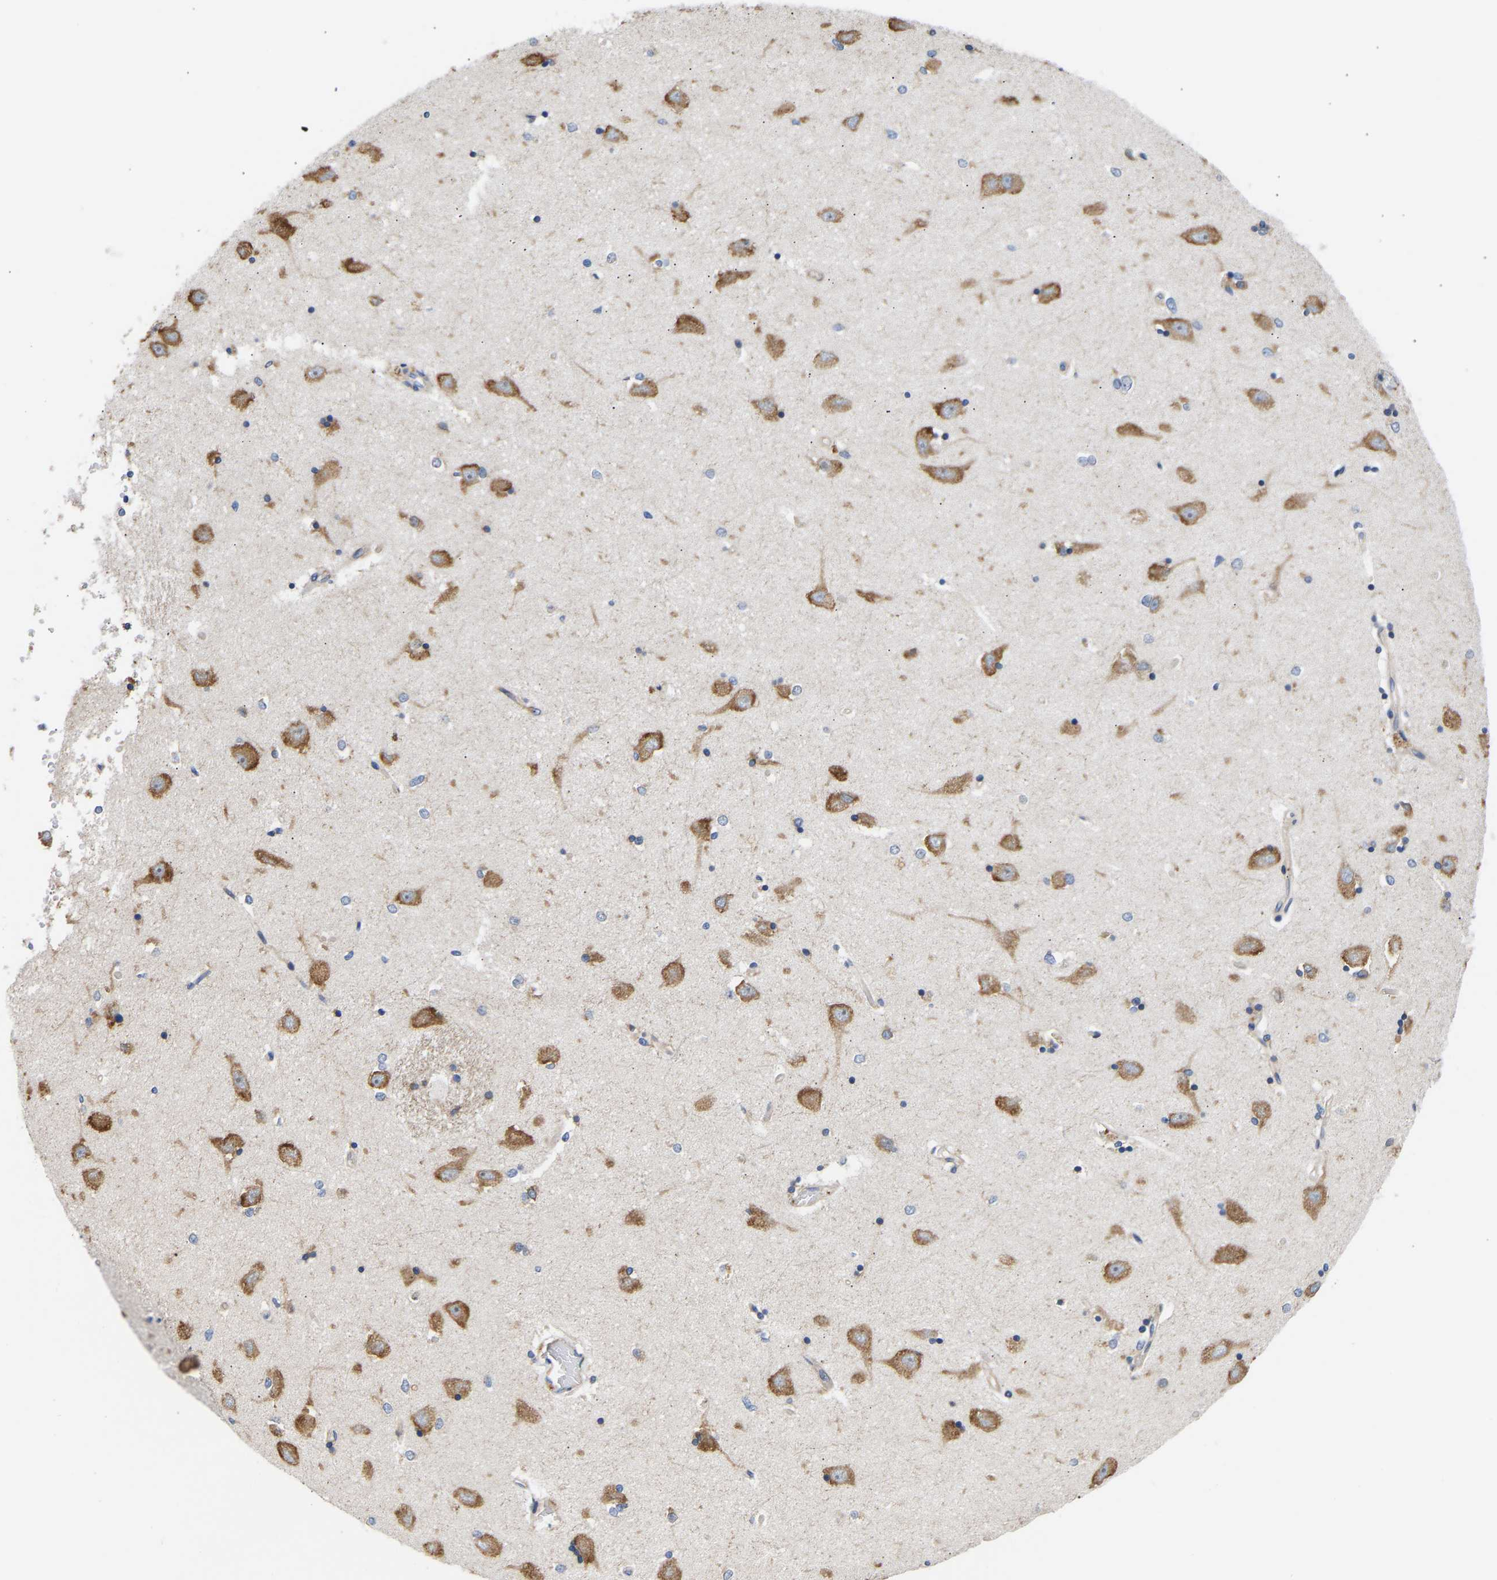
{"staining": {"intensity": "moderate", "quantity": "<25%", "location": "cytoplasmic/membranous"}, "tissue": "hippocampus", "cell_type": "Glial cells", "image_type": "normal", "snomed": [{"axis": "morphology", "description": "Normal tissue, NOS"}, {"axis": "topography", "description": "Hippocampus"}], "caption": "Protein positivity by IHC exhibits moderate cytoplasmic/membranous staining in about <25% of glial cells in benign hippocampus.", "gene": "AIMP2", "patient": {"sex": "male", "age": 45}}